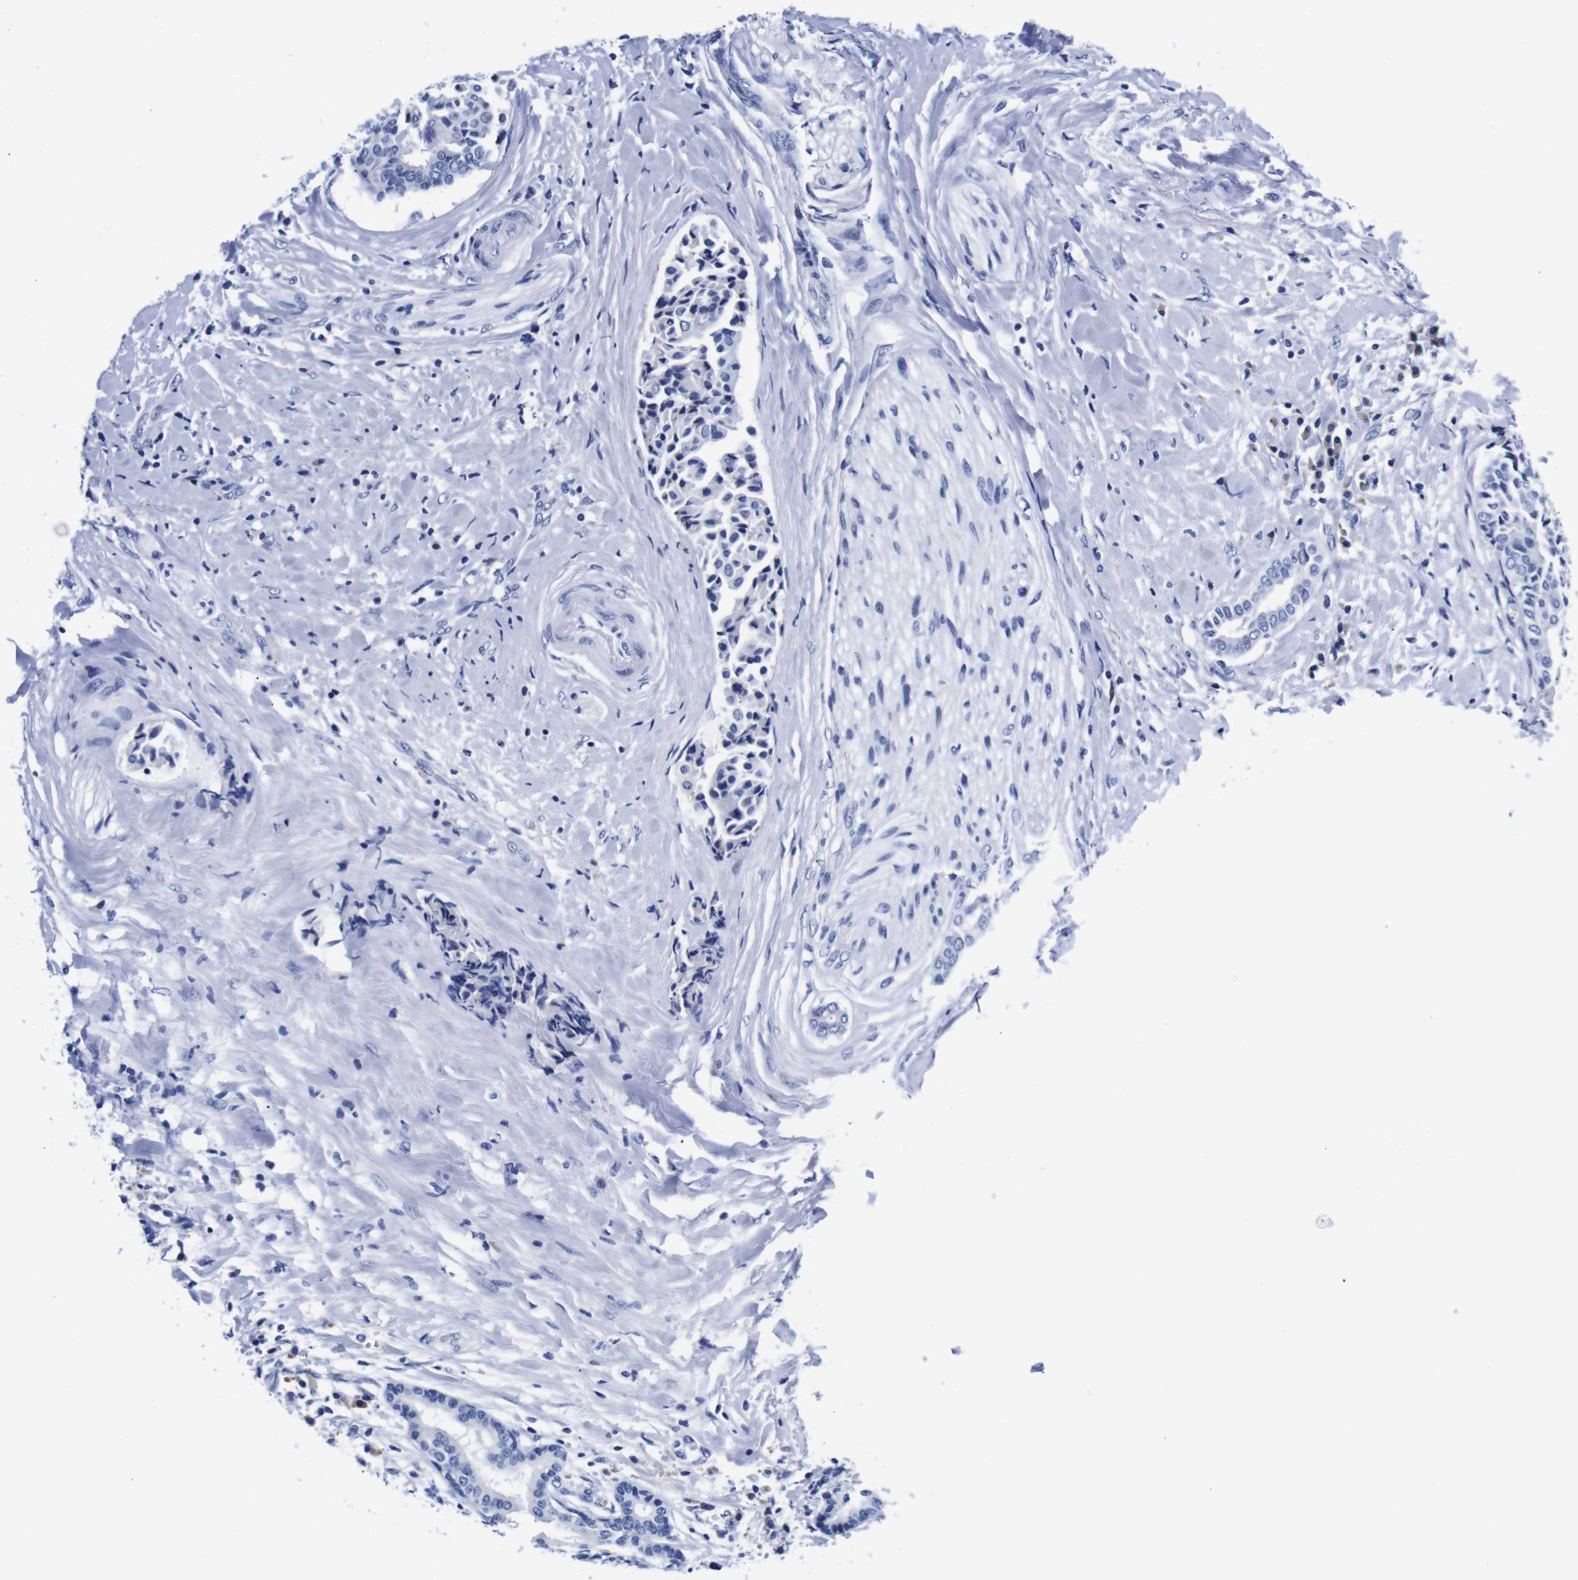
{"staining": {"intensity": "negative", "quantity": "none", "location": "none"}, "tissue": "head and neck cancer", "cell_type": "Tumor cells", "image_type": "cancer", "snomed": [{"axis": "morphology", "description": "Adenocarcinoma, NOS"}, {"axis": "topography", "description": "Salivary gland"}, {"axis": "topography", "description": "Head-Neck"}], "caption": "An image of human adenocarcinoma (head and neck) is negative for staining in tumor cells.", "gene": "CLEC4G", "patient": {"sex": "female", "age": 59}}